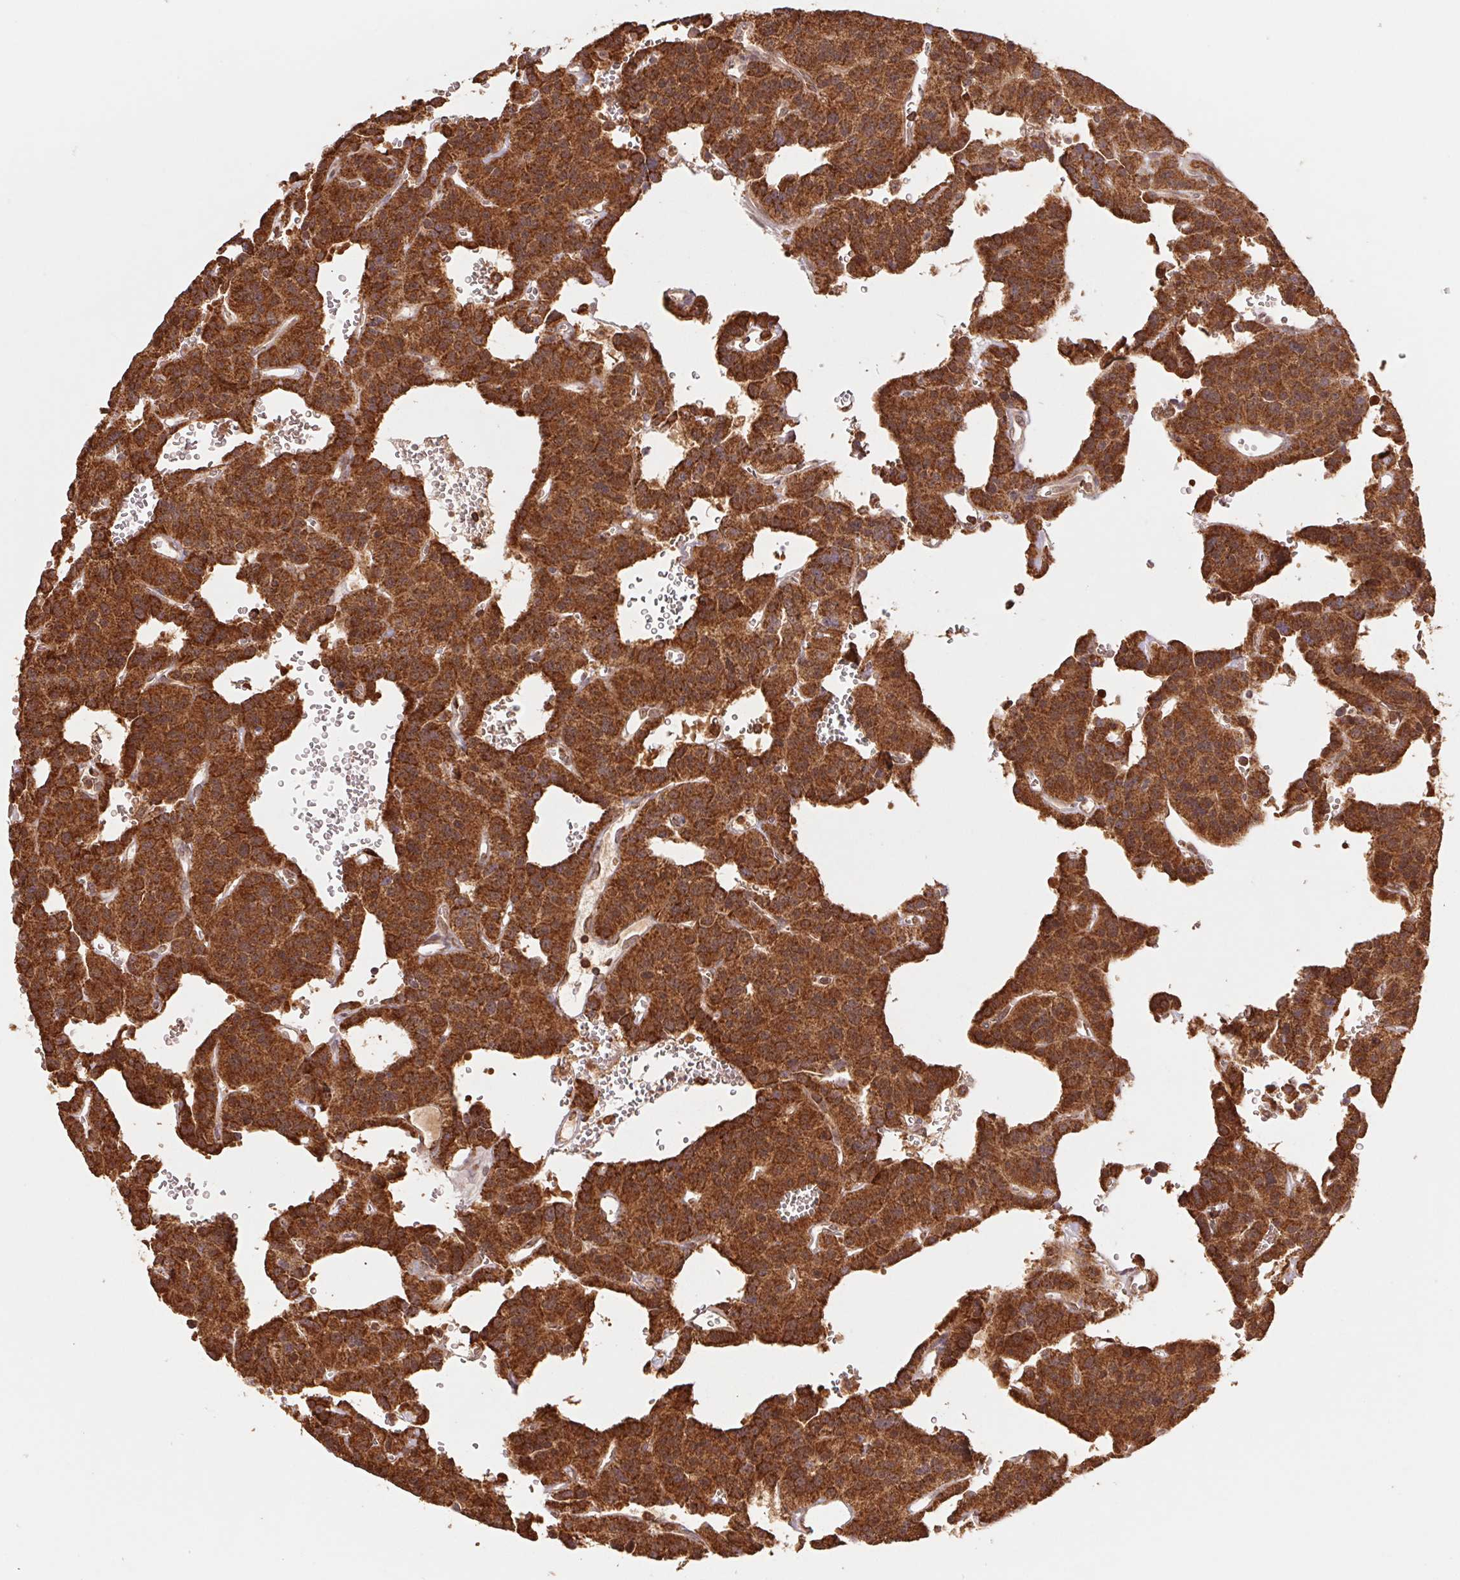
{"staining": {"intensity": "strong", "quantity": ">75%", "location": "cytoplasmic/membranous"}, "tissue": "carcinoid", "cell_type": "Tumor cells", "image_type": "cancer", "snomed": [{"axis": "morphology", "description": "Carcinoid, malignant, NOS"}, {"axis": "topography", "description": "Lung"}], "caption": "This is an image of immunohistochemistry staining of carcinoid, which shows strong expression in the cytoplasmic/membranous of tumor cells.", "gene": "URM1", "patient": {"sex": "female", "age": 71}}